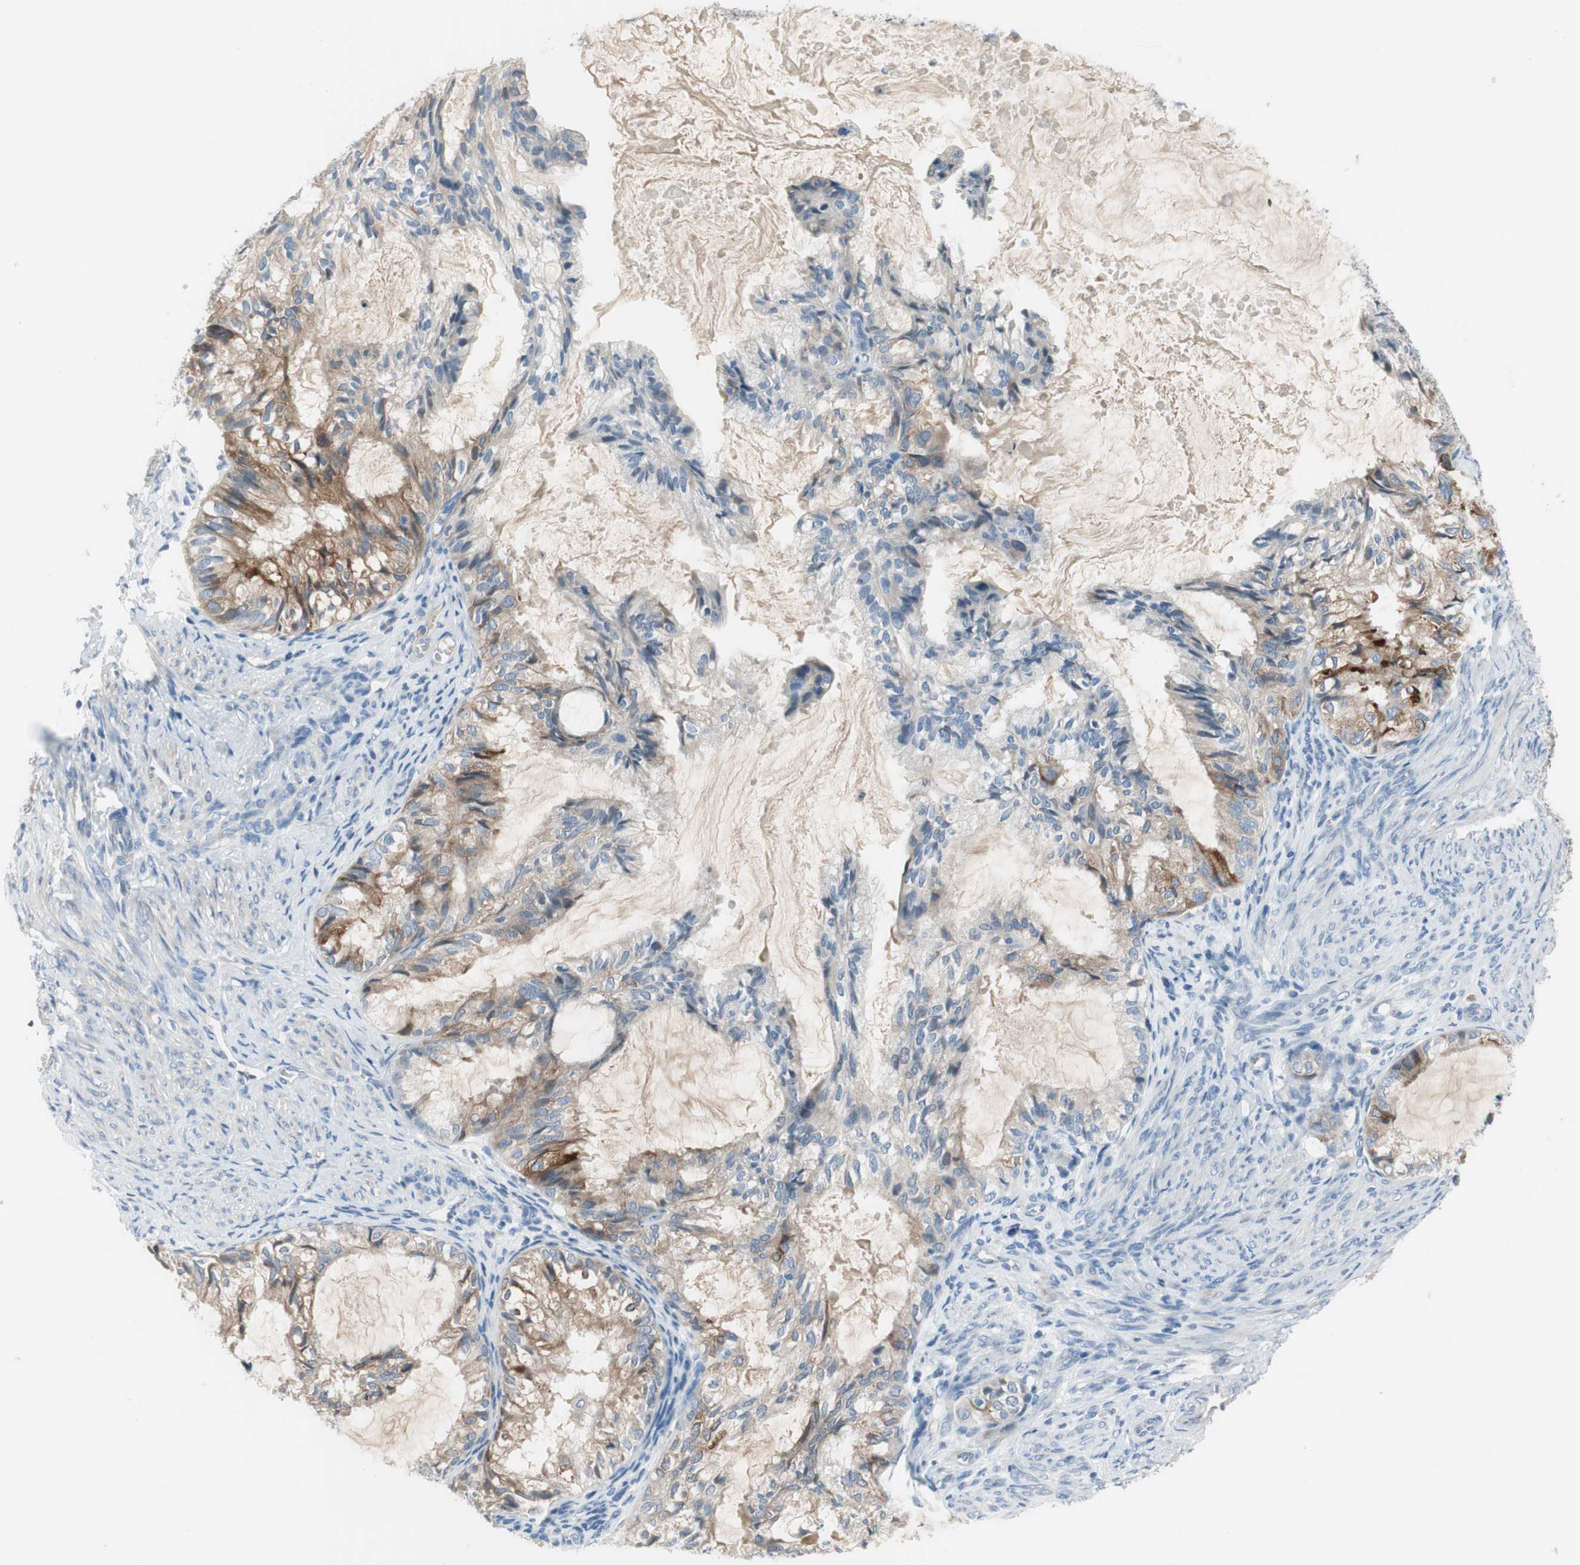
{"staining": {"intensity": "moderate", "quantity": "25%-75%", "location": "cytoplasmic/membranous"}, "tissue": "cervical cancer", "cell_type": "Tumor cells", "image_type": "cancer", "snomed": [{"axis": "morphology", "description": "Normal tissue, NOS"}, {"axis": "morphology", "description": "Adenocarcinoma, NOS"}, {"axis": "topography", "description": "Cervix"}, {"axis": "topography", "description": "Endometrium"}], "caption": "A photomicrograph showing moderate cytoplasmic/membranous positivity in about 25%-75% of tumor cells in cervical cancer, as visualized by brown immunohistochemical staining.", "gene": "FDFT1", "patient": {"sex": "female", "age": 86}}